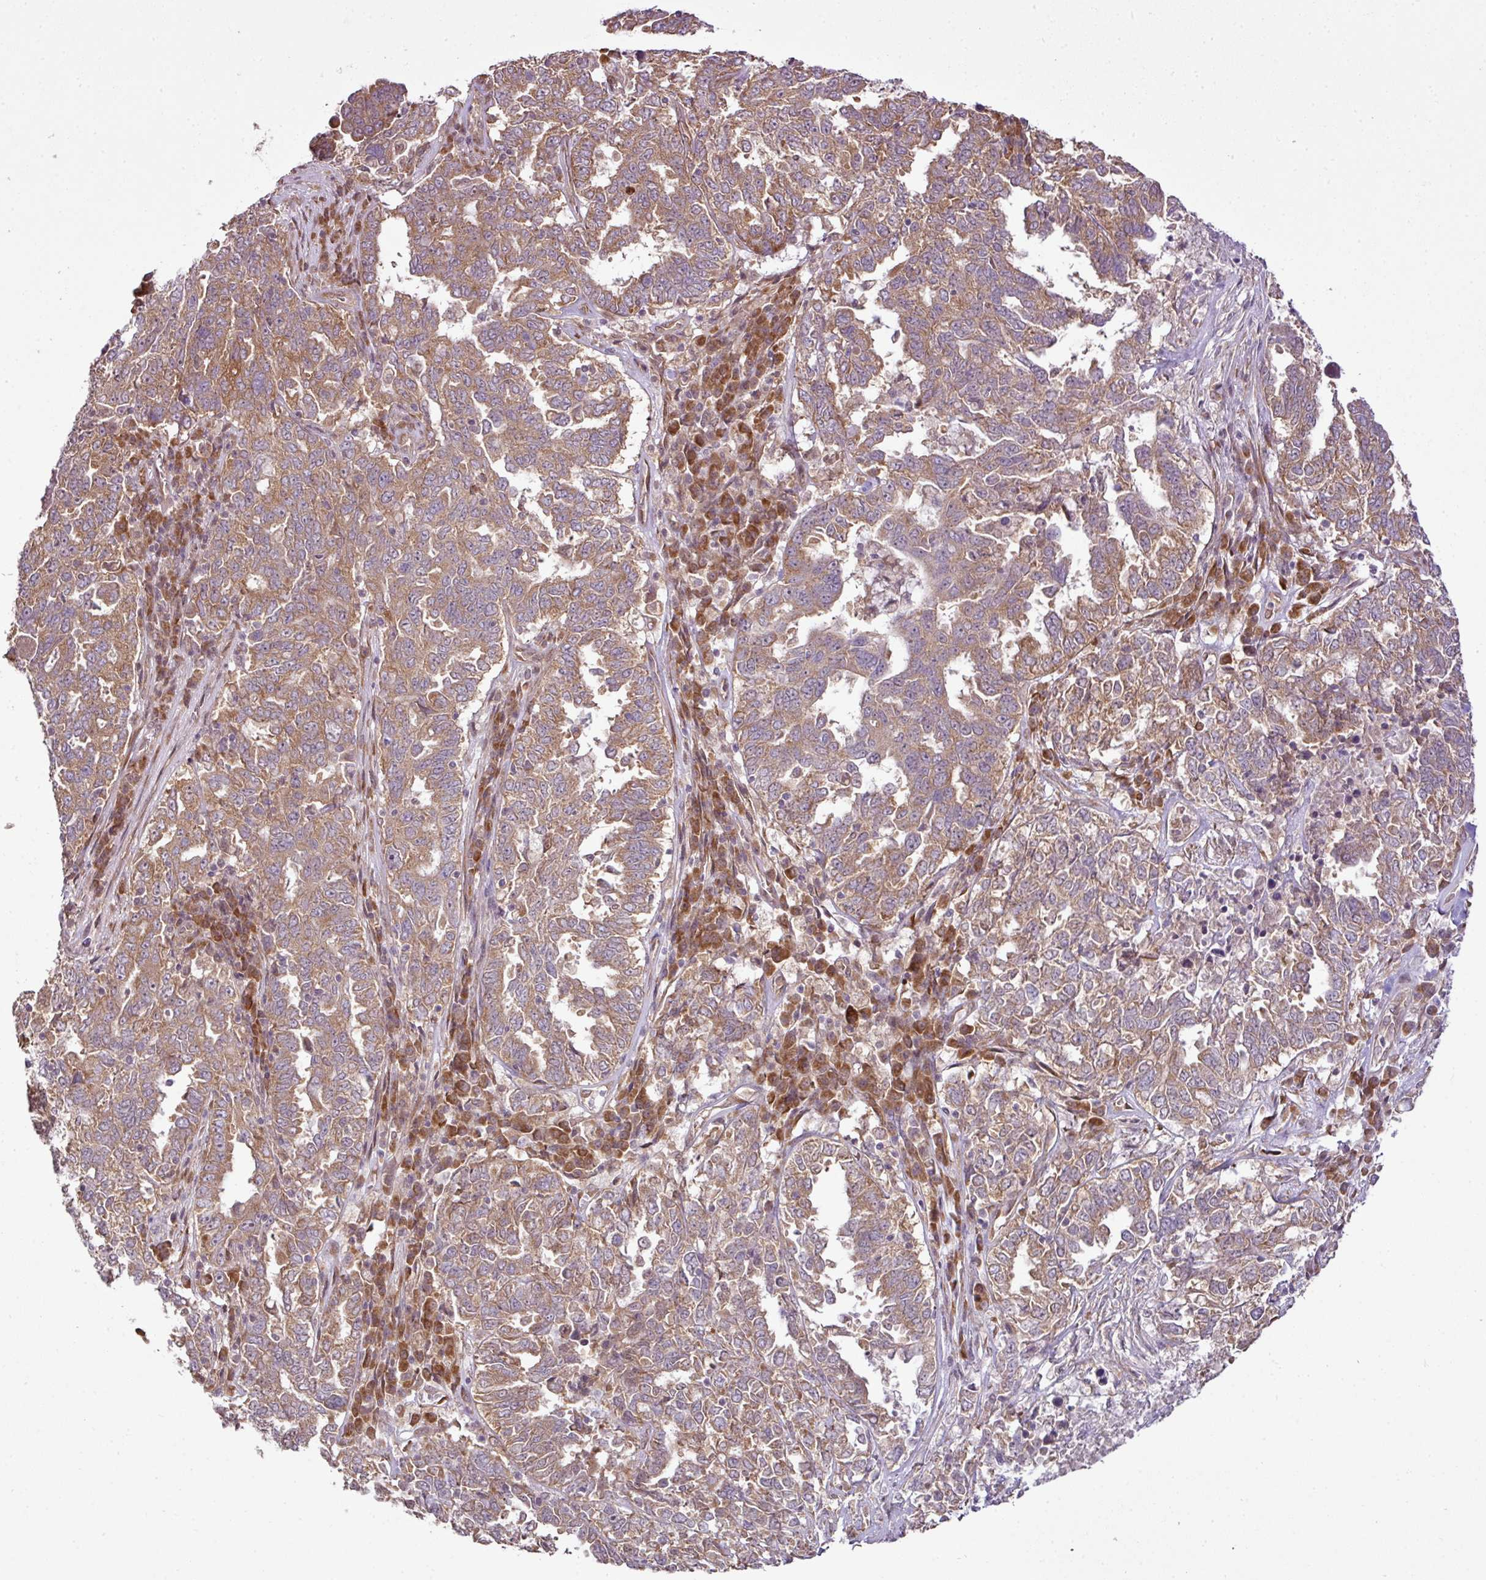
{"staining": {"intensity": "moderate", "quantity": ">75%", "location": "cytoplasmic/membranous"}, "tissue": "ovarian cancer", "cell_type": "Tumor cells", "image_type": "cancer", "snomed": [{"axis": "morphology", "description": "Carcinoma, endometroid"}, {"axis": "topography", "description": "Ovary"}], "caption": "Immunohistochemistry of ovarian cancer reveals medium levels of moderate cytoplasmic/membranous expression in approximately >75% of tumor cells.", "gene": "DNAAF4", "patient": {"sex": "female", "age": 62}}